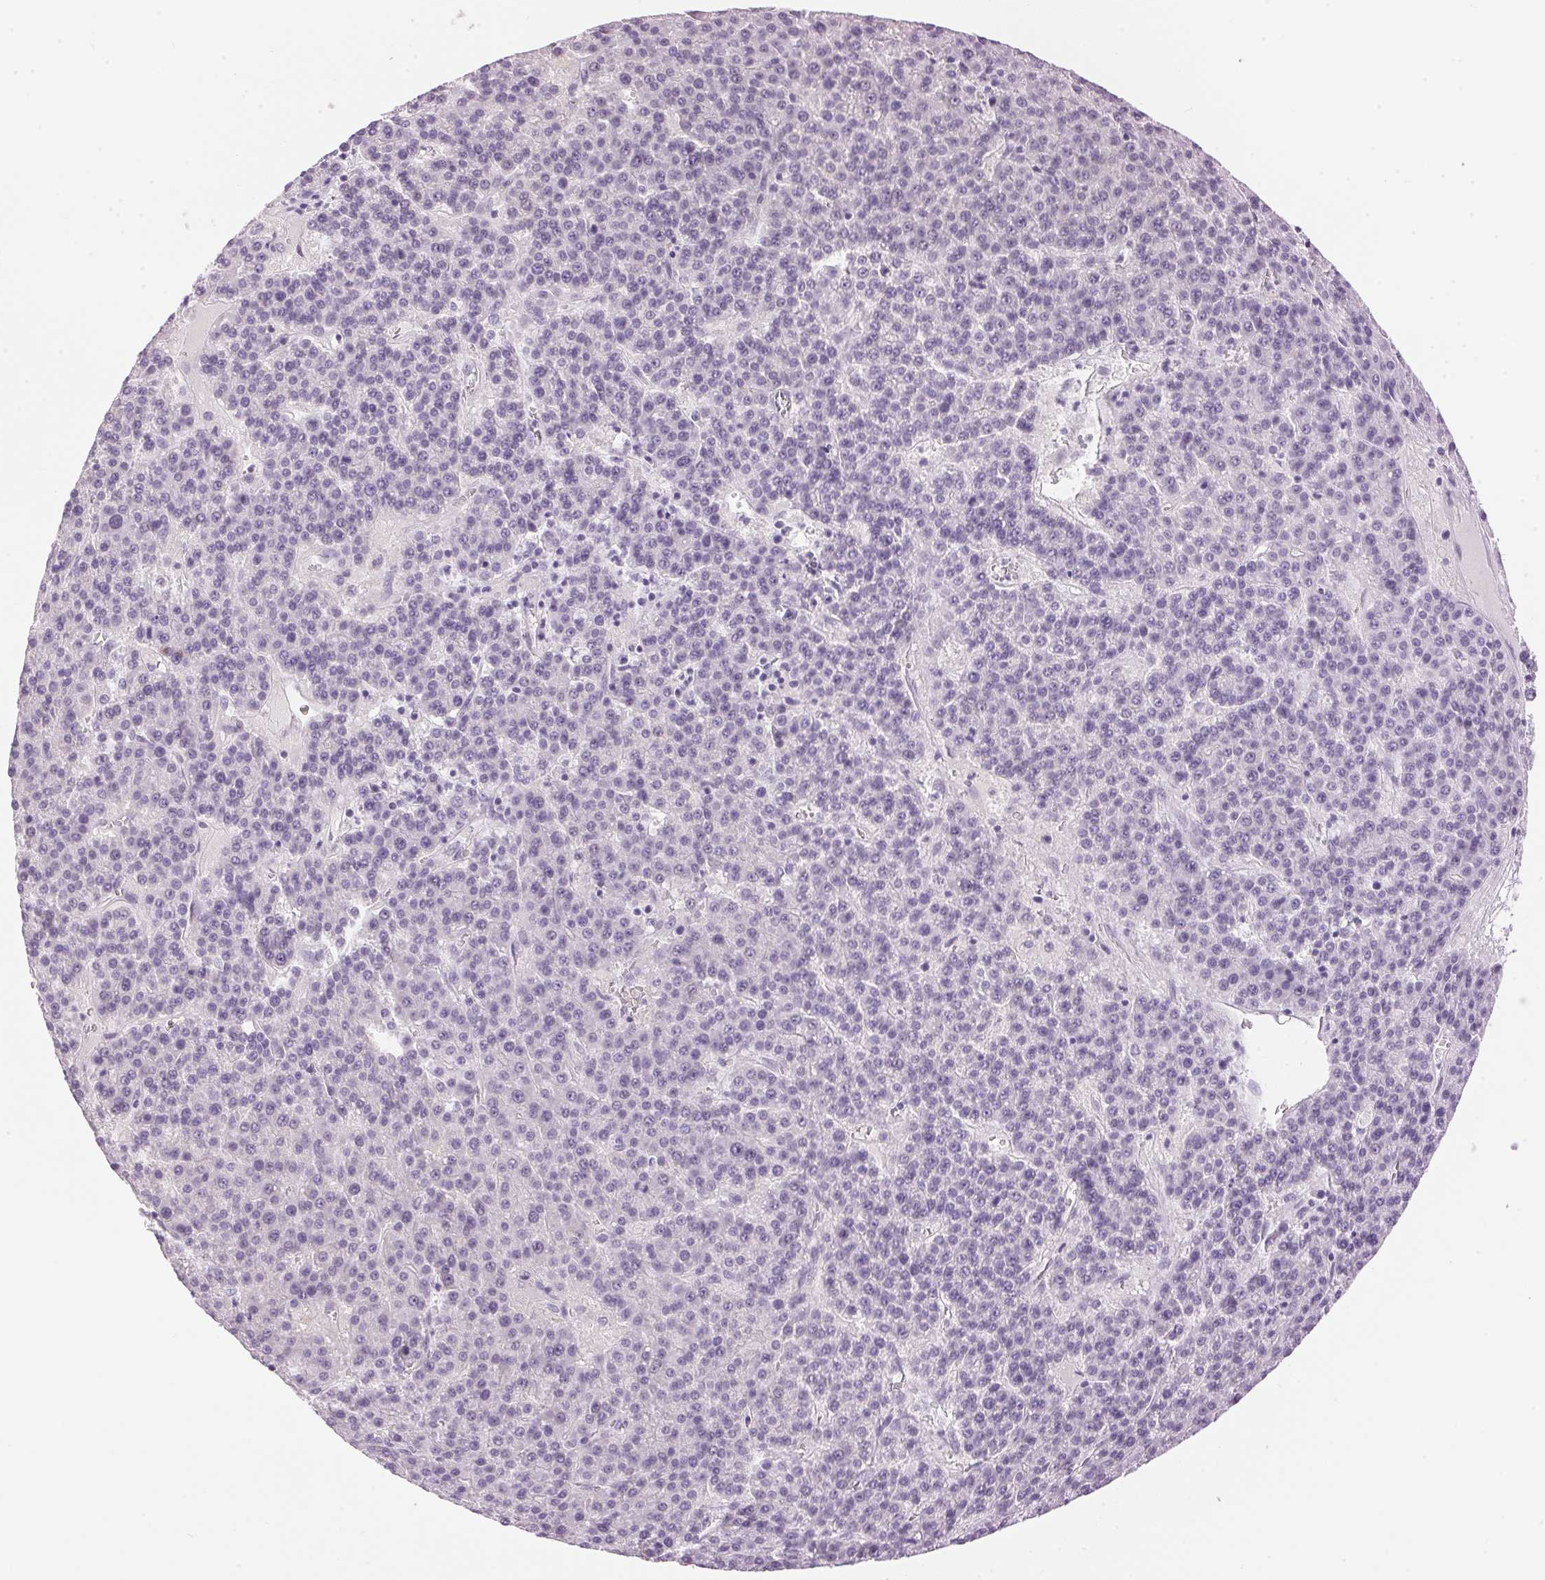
{"staining": {"intensity": "negative", "quantity": "none", "location": "none"}, "tissue": "liver cancer", "cell_type": "Tumor cells", "image_type": "cancer", "snomed": [{"axis": "morphology", "description": "Carcinoma, Hepatocellular, NOS"}, {"axis": "topography", "description": "Liver"}], "caption": "An image of human liver cancer (hepatocellular carcinoma) is negative for staining in tumor cells.", "gene": "SP7", "patient": {"sex": "female", "age": 58}}